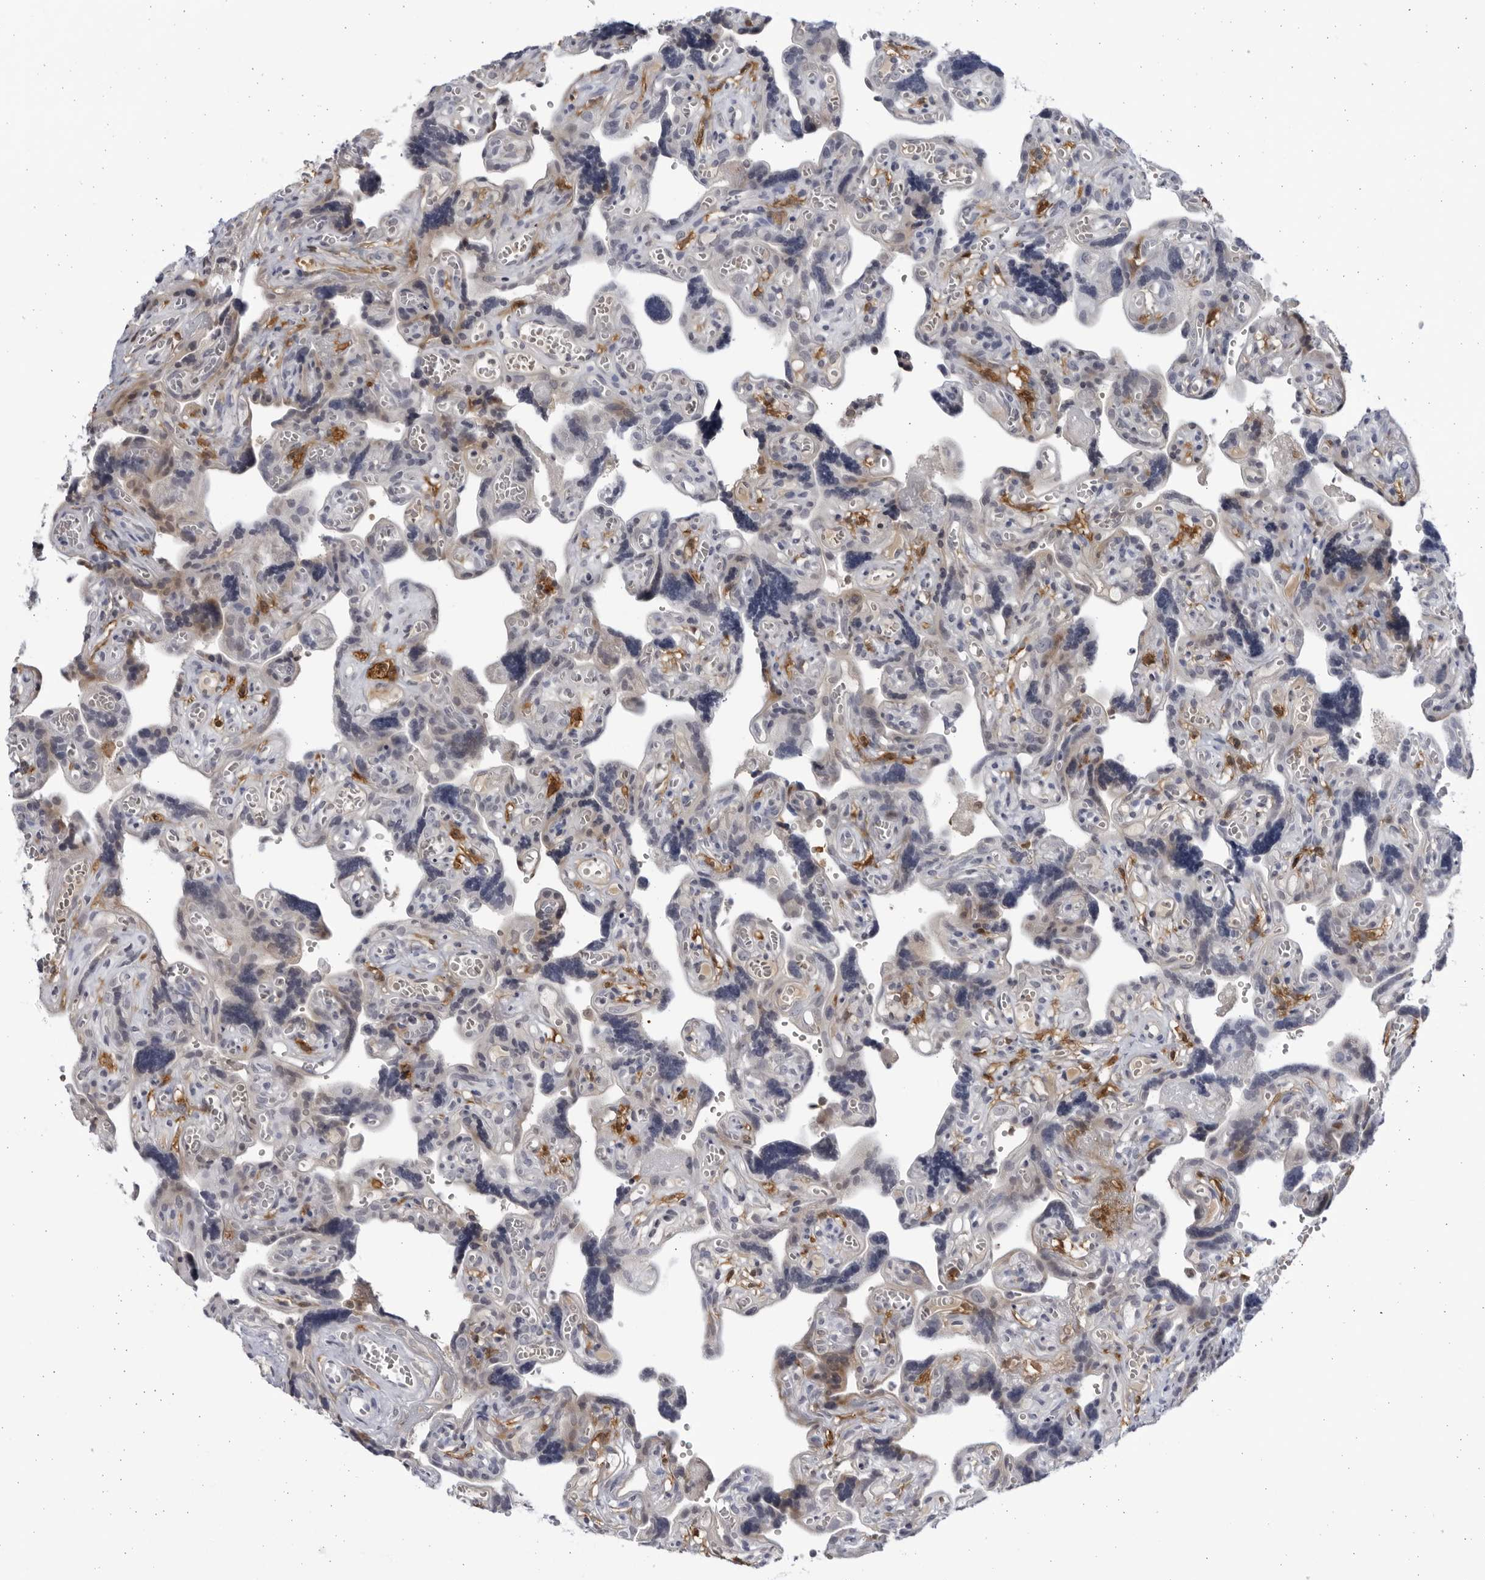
{"staining": {"intensity": "strong", "quantity": ">75%", "location": "cytoplasmic/membranous"}, "tissue": "placenta", "cell_type": "Decidual cells", "image_type": "normal", "snomed": [{"axis": "morphology", "description": "Normal tissue, NOS"}, {"axis": "topography", "description": "Placenta"}], "caption": "IHC of benign placenta shows high levels of strong cytoplasmic/membranous expression in about >75% of decidual cells.", "gene": "BMP2K", "patient": {"sex": "female", "age": 30}}